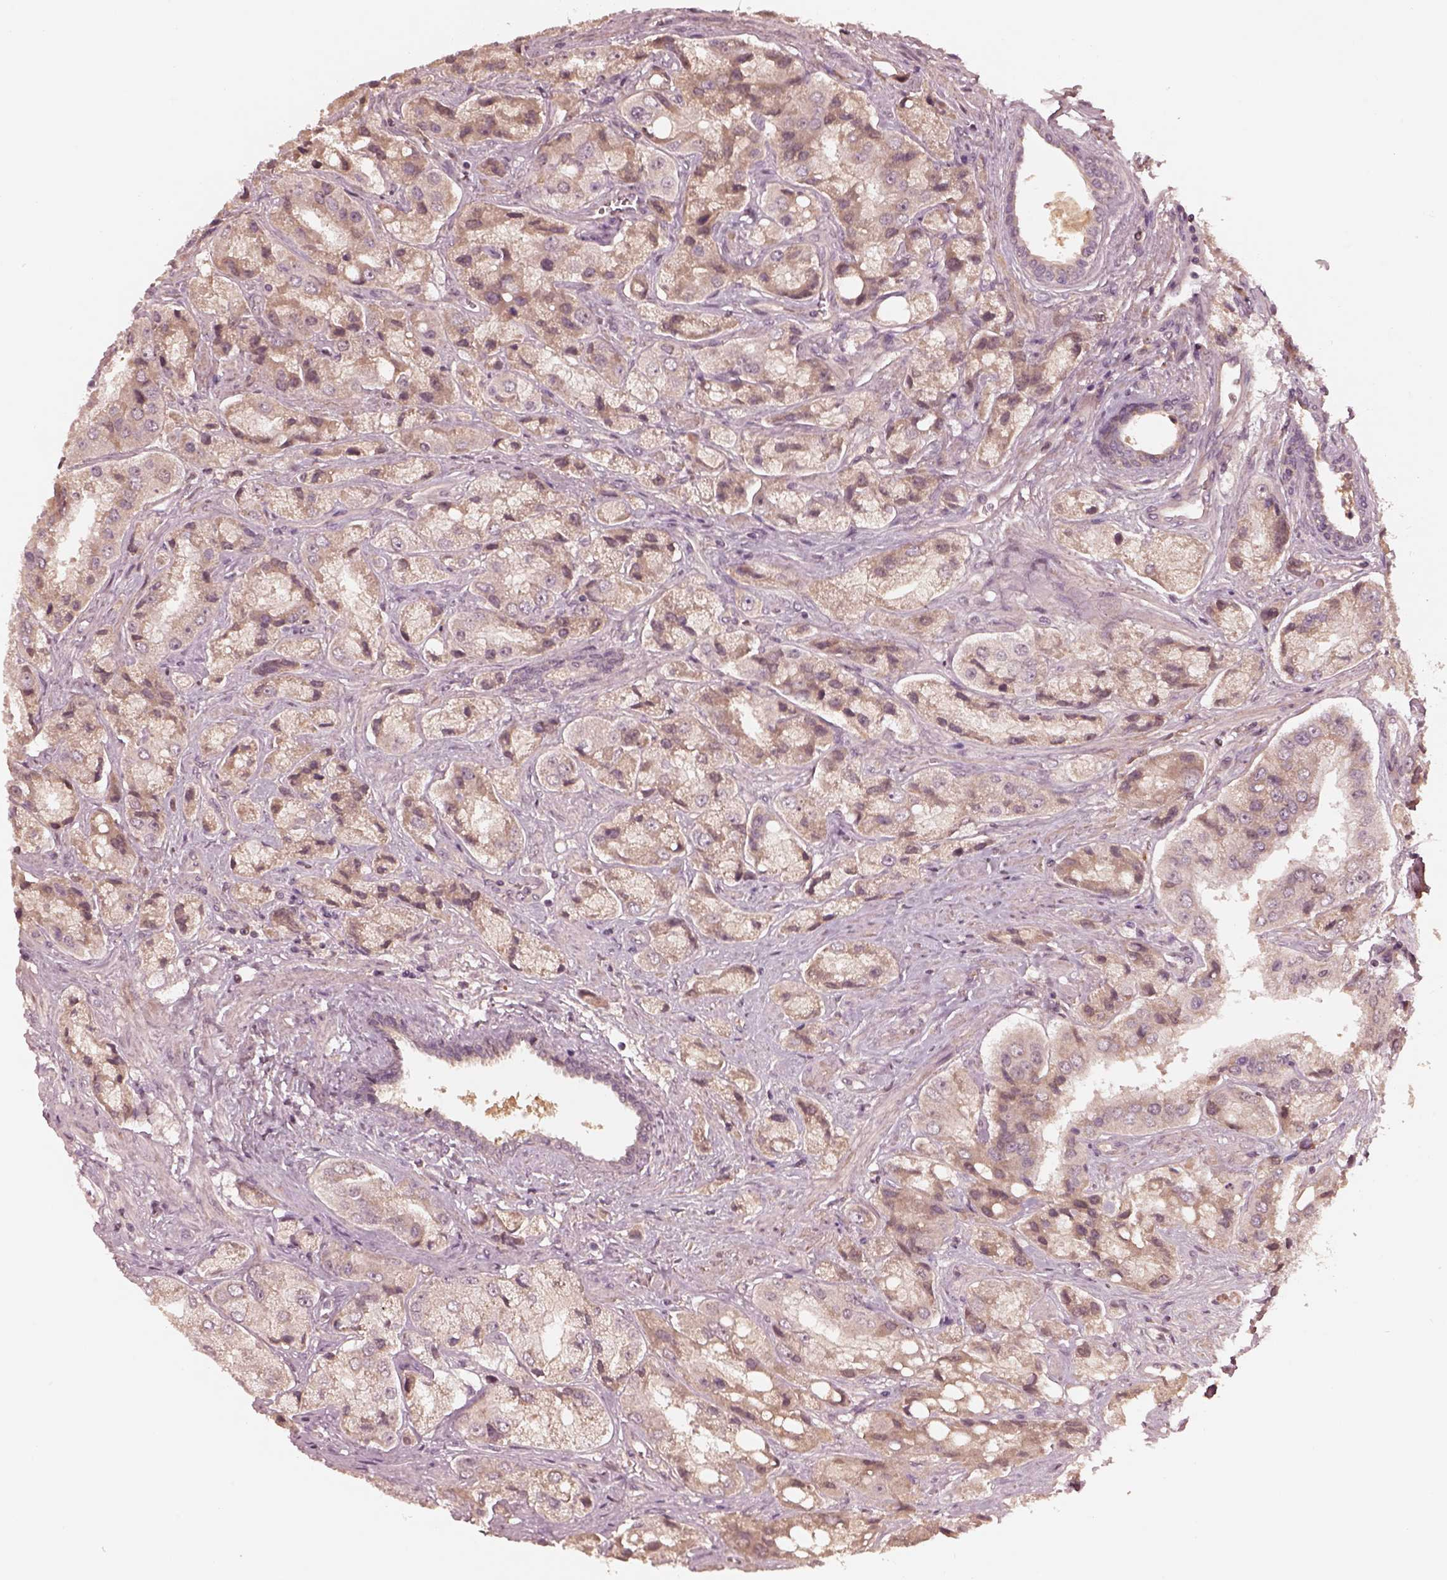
{"staining": {"intensity": "negative", "quantity": "none", "location": "none"}, "tissue": "prostate cancer", "cell_type": "Tumor cells", "image_type": "cancer", "snomed": [{"axis": "morphology", "description": "Adenocarcinoma, Low grade"}, {"axis": "topography", "description": "Prostate"}], "caption": "Protein analysis of adenocarcinoma (low-grade) (prostate) displays no significant staining in tumor cells.", "gene": "TF", "patient": {"sex": "male", "age": 69}}